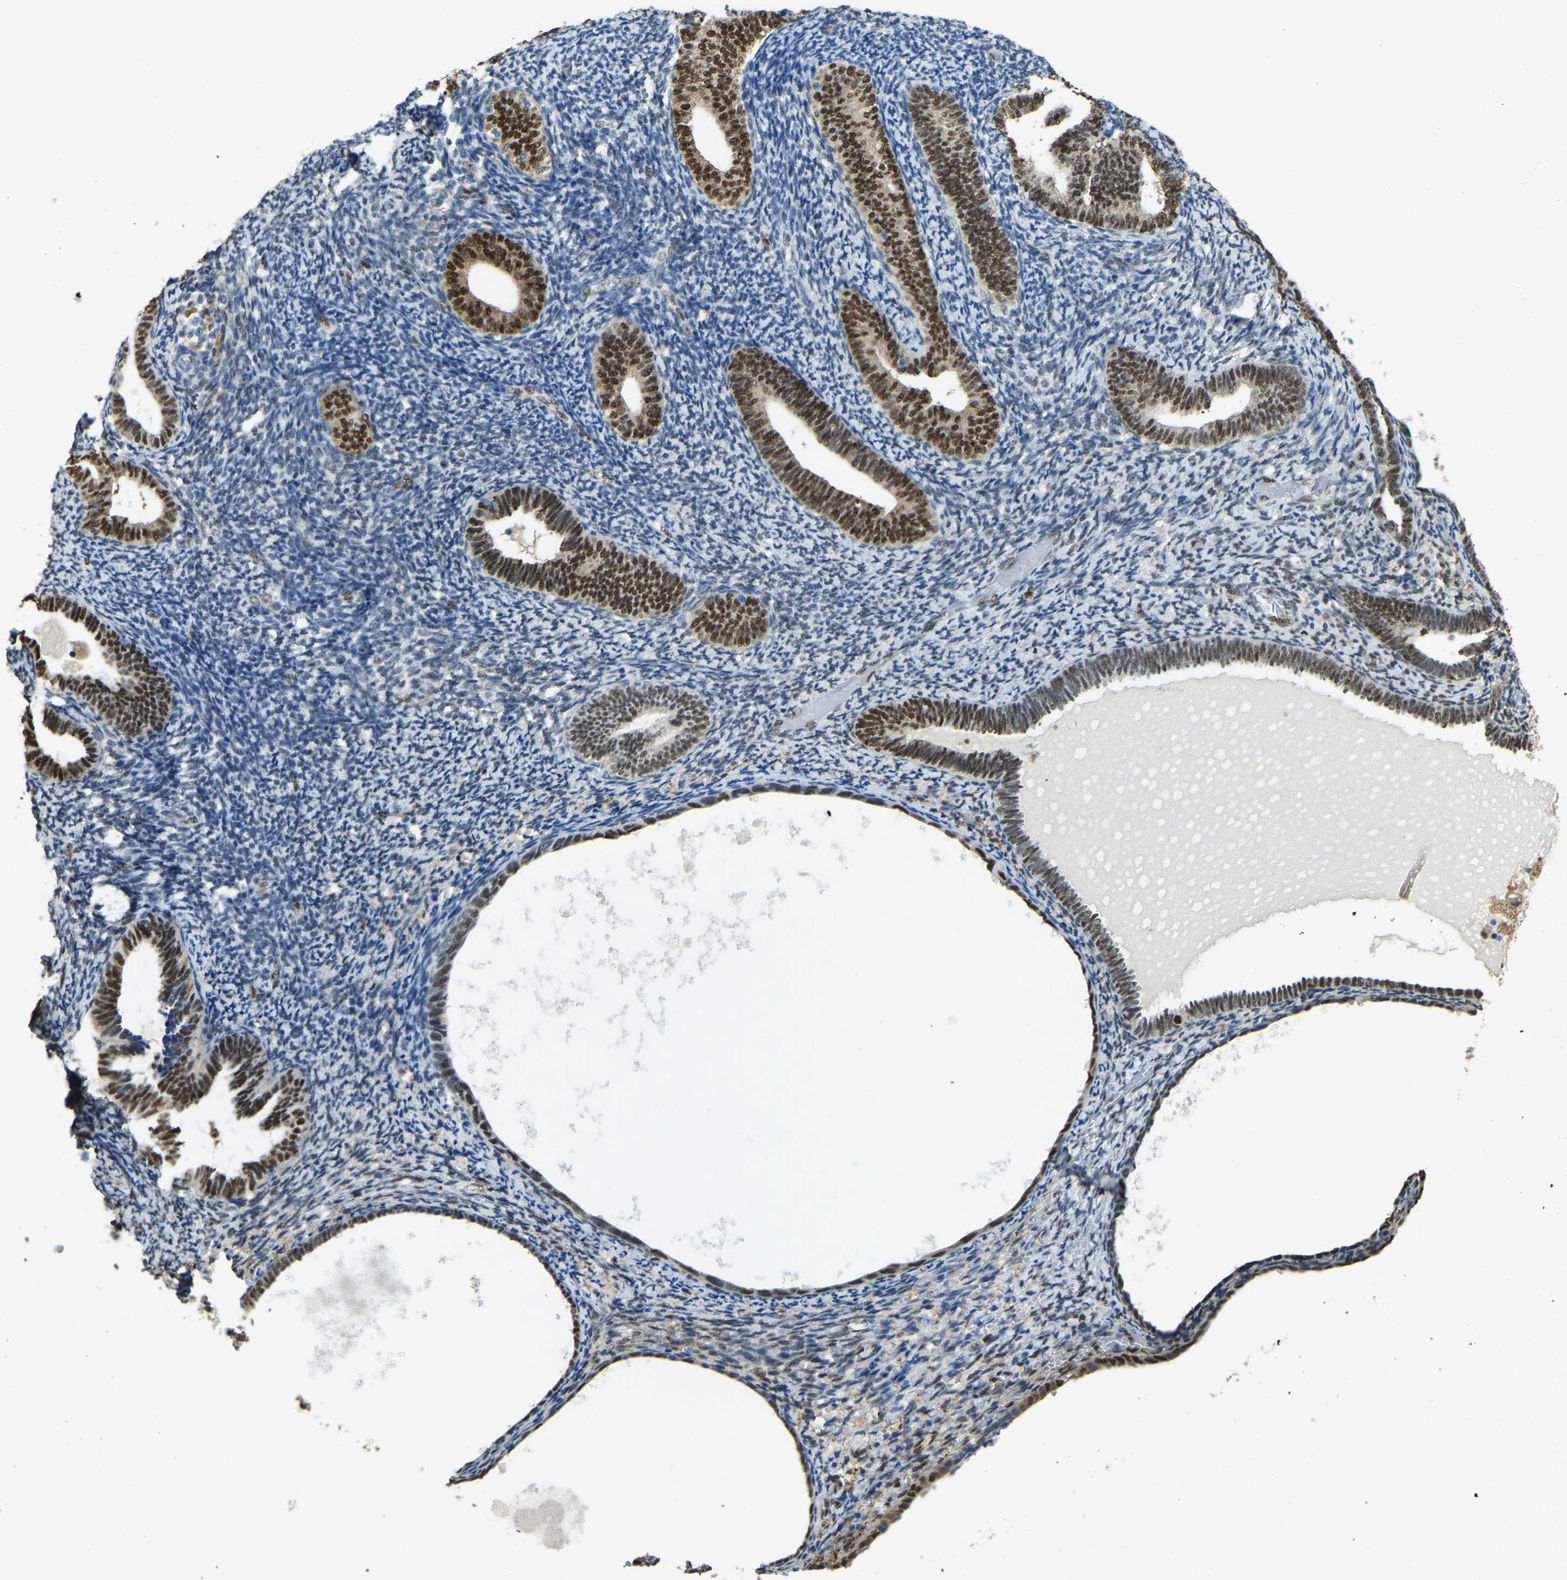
{"staining": {"intensity": "weak", "quantity": "<25%", "location": "nuclear"}, "tissue": "endometrium", "cell_type": "Cells in endometrial stroma", "image_type": "normal", "snomed": [{"axis": "morphology", "description": "Normal tissue, NOS"}, {"axis": "topography", "description": "Endometrium"}], "caption": "A histopathology image of human endometrium is negative for staining in cells in endometrial stroma. (Brightfield microscopy of DAB (3,3'-diaminobenzidine) immunohistochemistry (IHC) at high magnification).", "gene": "NANS", "patient": {"sex": "female", "age": 66}}